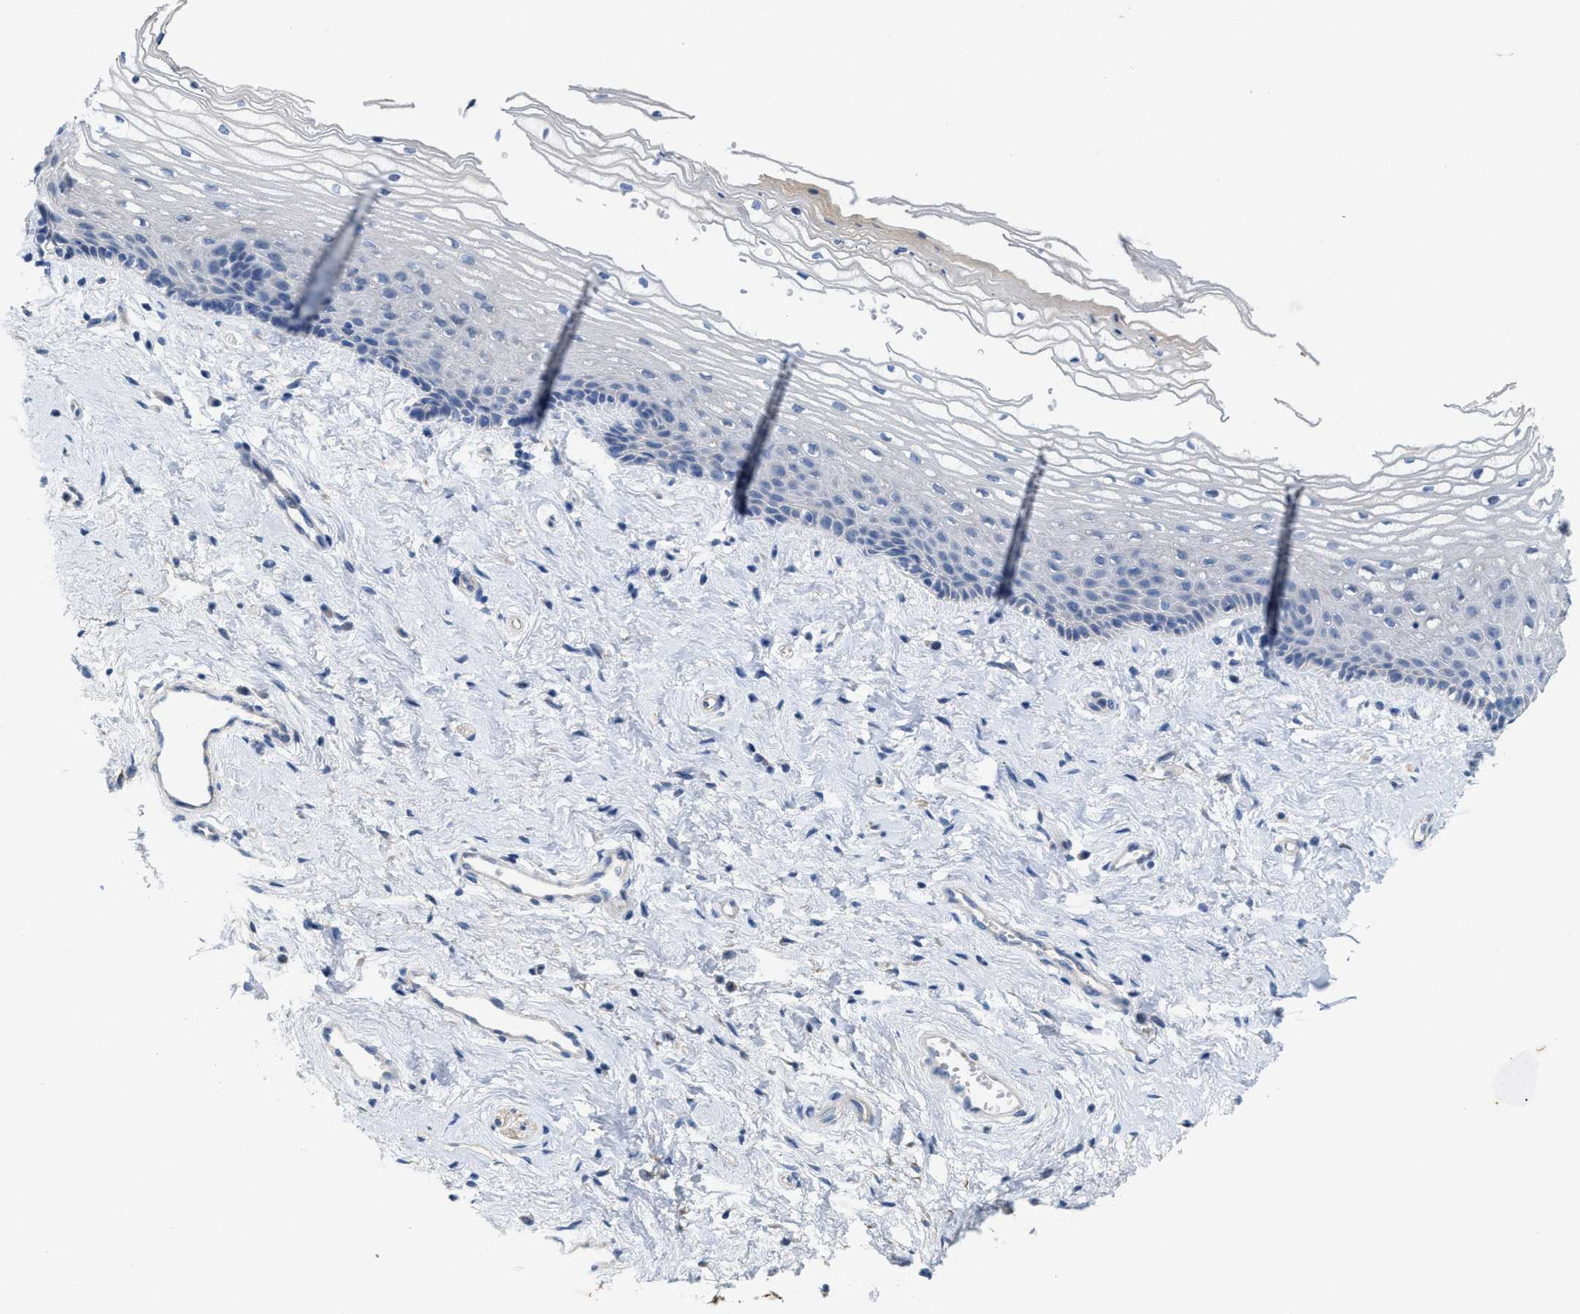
{"staining": {"intensity": "negative", "quantity": "none", "location": "none"}, "tissue": "vagina", "cell_type": "Squamous epithelial cells", "image_type": "normal", "snomed": [{"axis": "morphology", "description": "Normal tissue, NOS"}, {"axis": "topography", "description": "Vagina"}], "caption": "Photomicrograph shows no protein staining in squamous epithelial cells of unremarkable vagina.", "gene": "CPA2", "patient": {"sex": "female", "age": 46}}